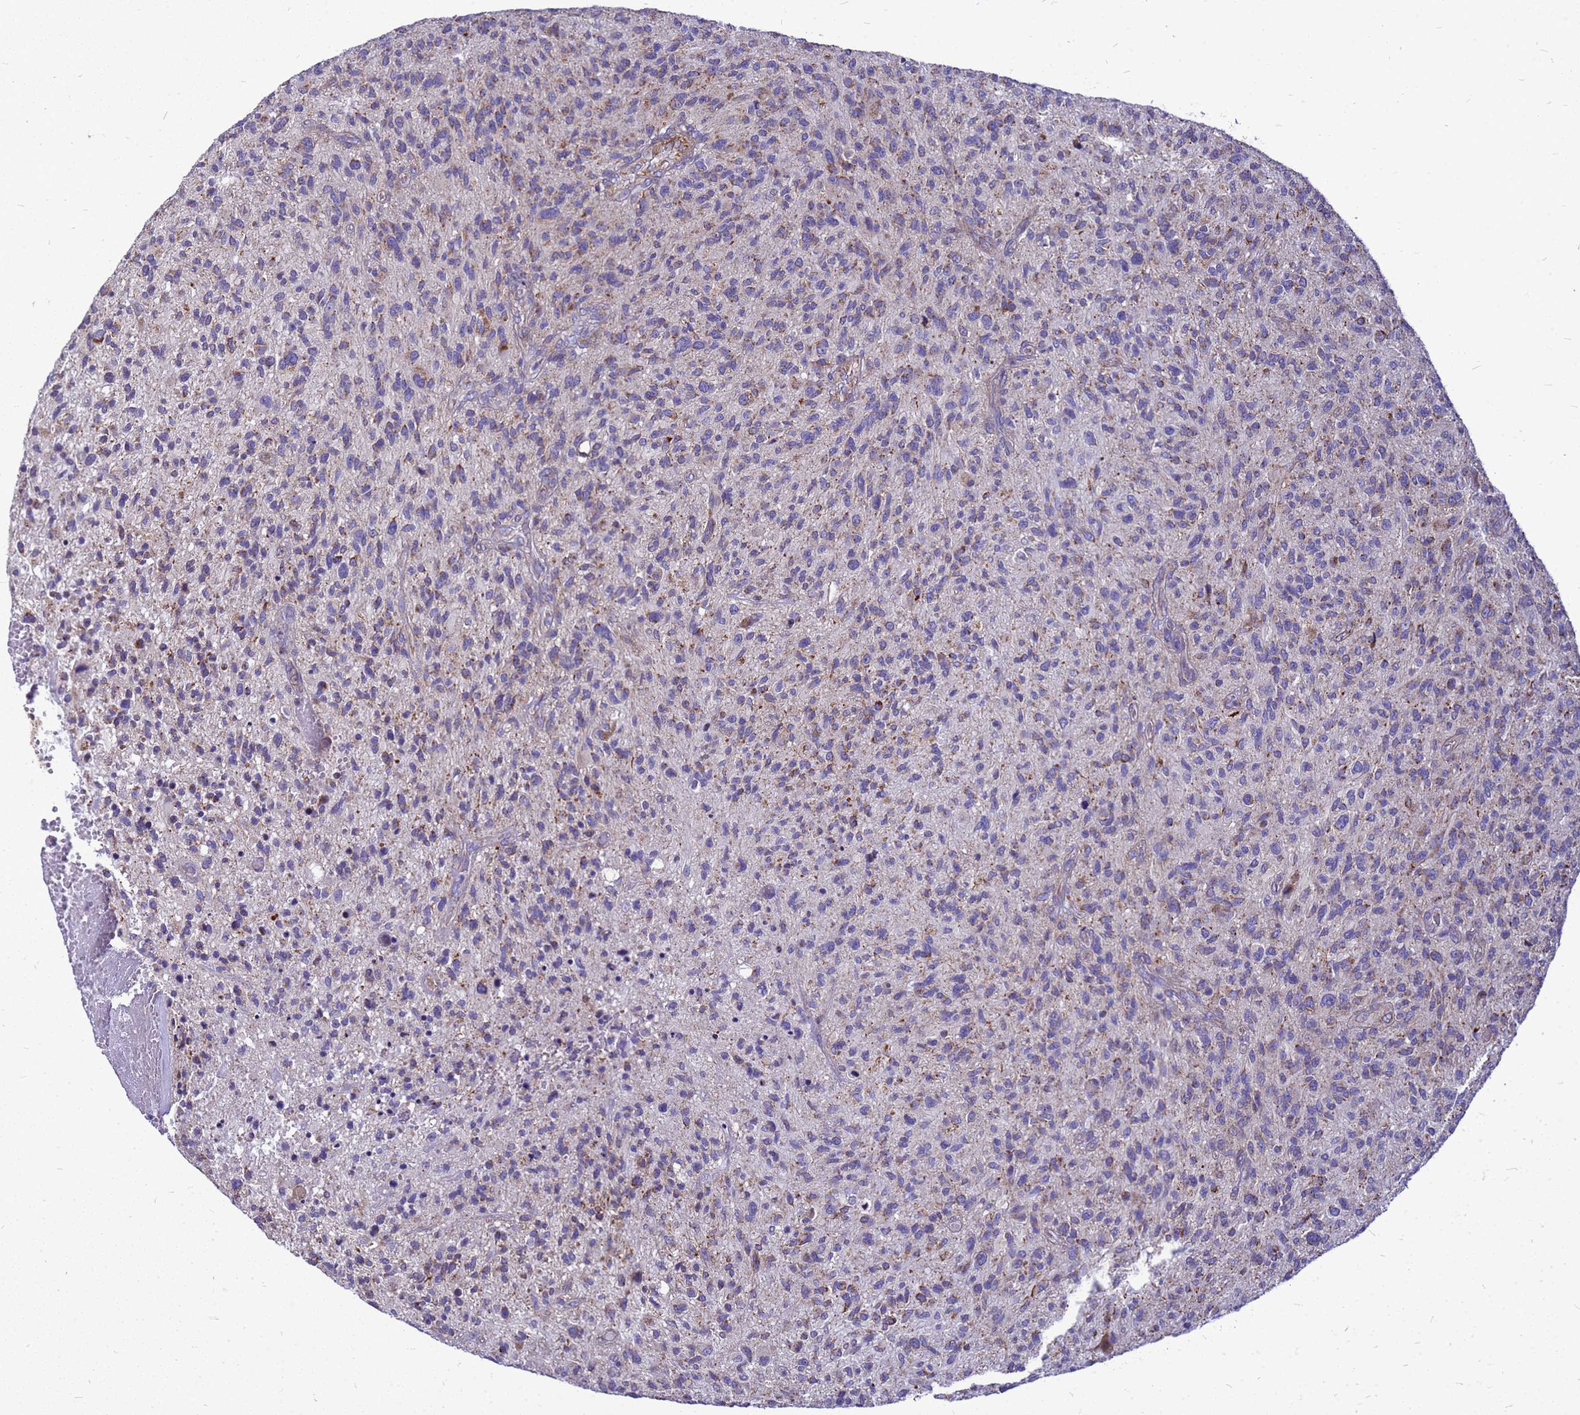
{"staining": {"intensity": "moderate", "quantity": "<25%", "location": "cytoplasmic/membranous"}, "tissue": "glioma", "cell_type": "Tumor cells", "image_type": "cancer", "snomed": [{"axis": "morphology", "description": "Glioma, malignant, High grade"}, {"axis": "topography", "description": "Brain"}], "caption": "DAB (3,3'-diaminobenzidine) immunohistochemical staining of glioma shows moderate cytoplasmic/membranous protein staining in about <25% of tumor cells.", "gene": "CMC4", "patient": {"sex": "male", "age": 47}}